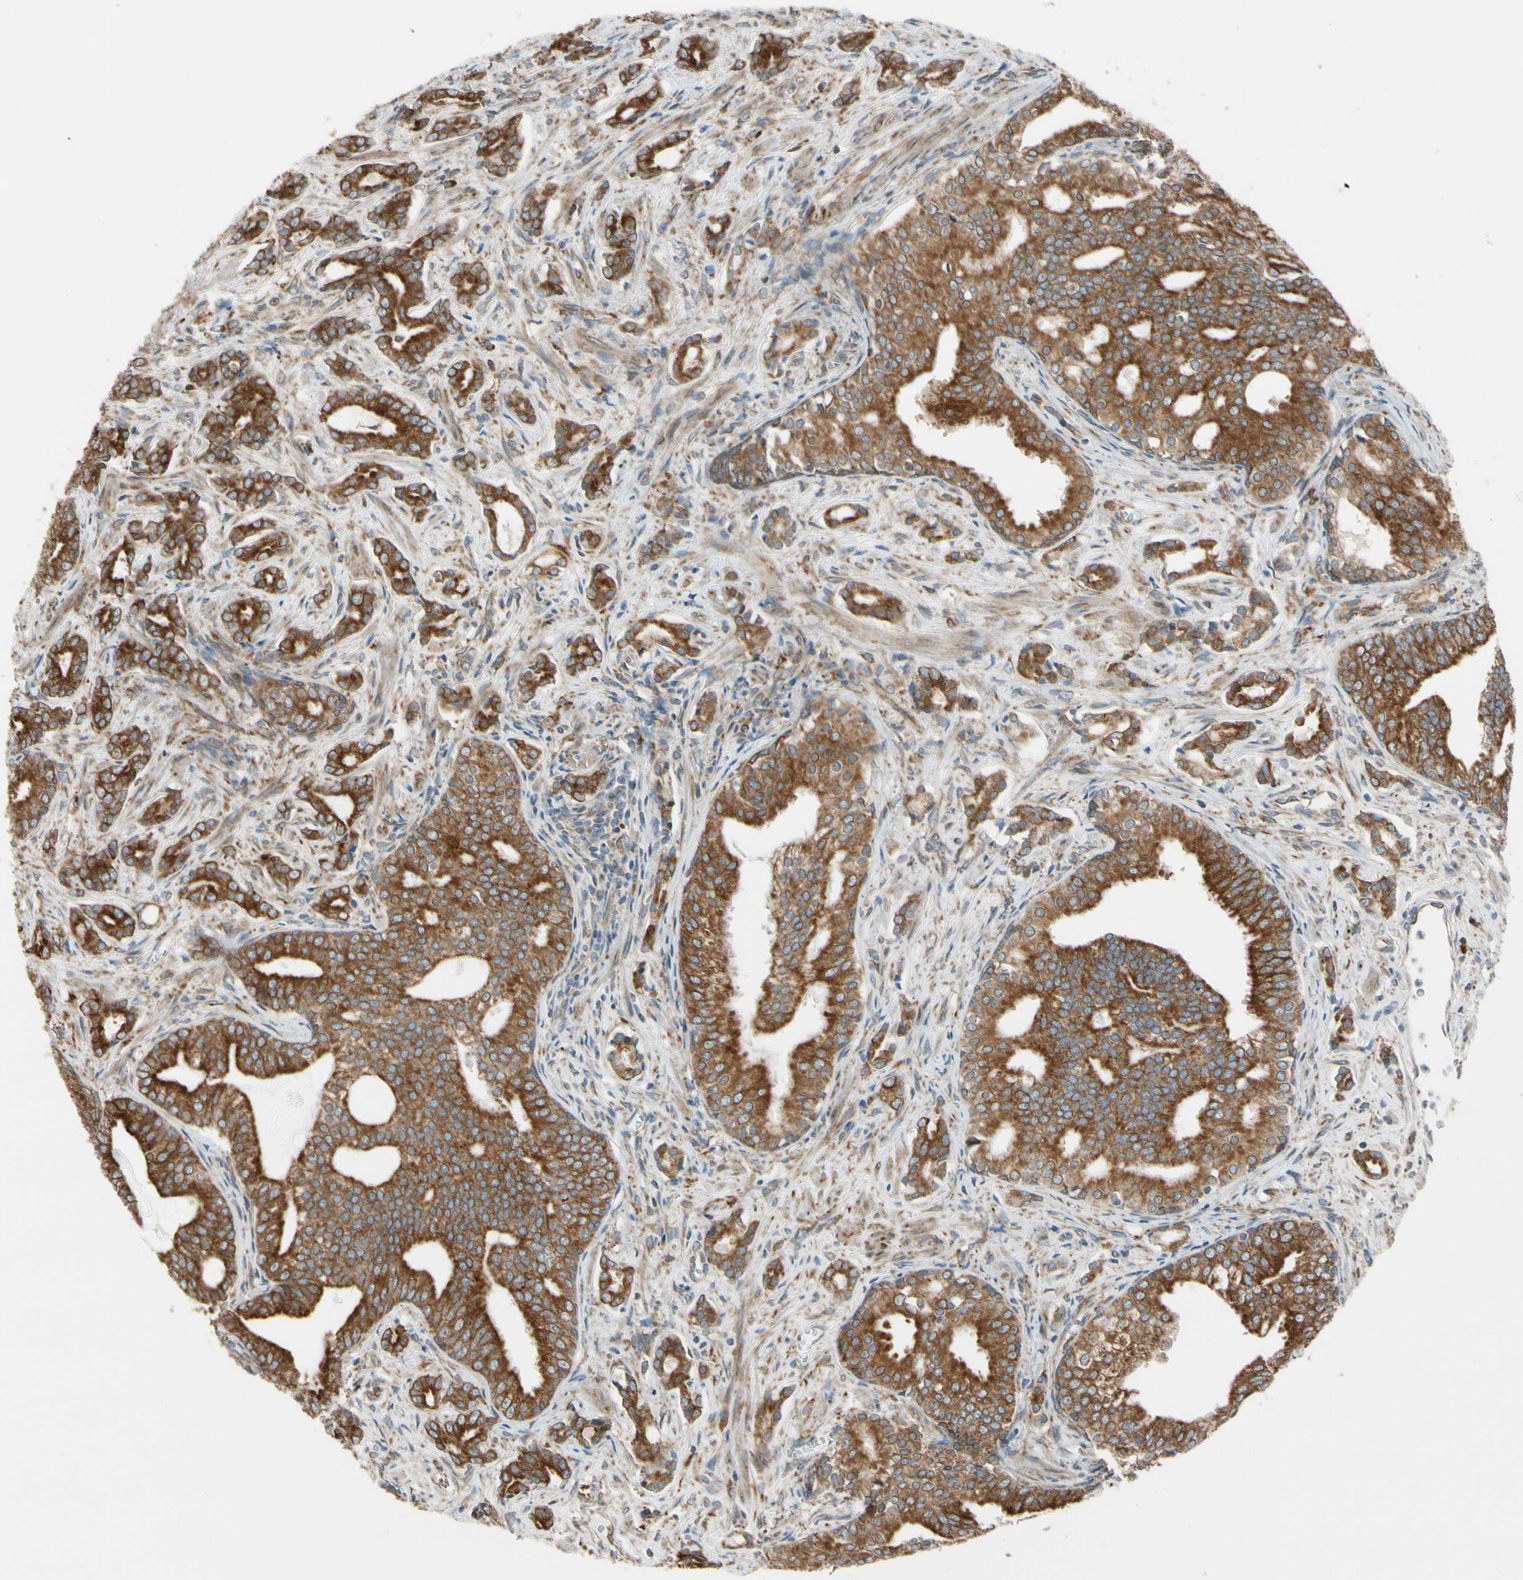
{"staining": {"intensity": "strong", "quantity": ">75%", "location": "cytoplasmic/membranous"}, "tissue": "prostate cancer", "cell_type": "Tumor cells", "image_type": "cancer", "snomed": [{"axis": "morphology", "description": "Adenocarcinoma, Low grade"}, {"axis": "topography", "description": "Prostate"}], "caption": "Protein staining of prostate cancer (adenocarcinoma (low-grade)) tissue displays strong cytoplasmic/membranous positivity in about >75% of tumor cells.", "gene": "CLCC1", "patient": {"sex": "male", "age": 58}}